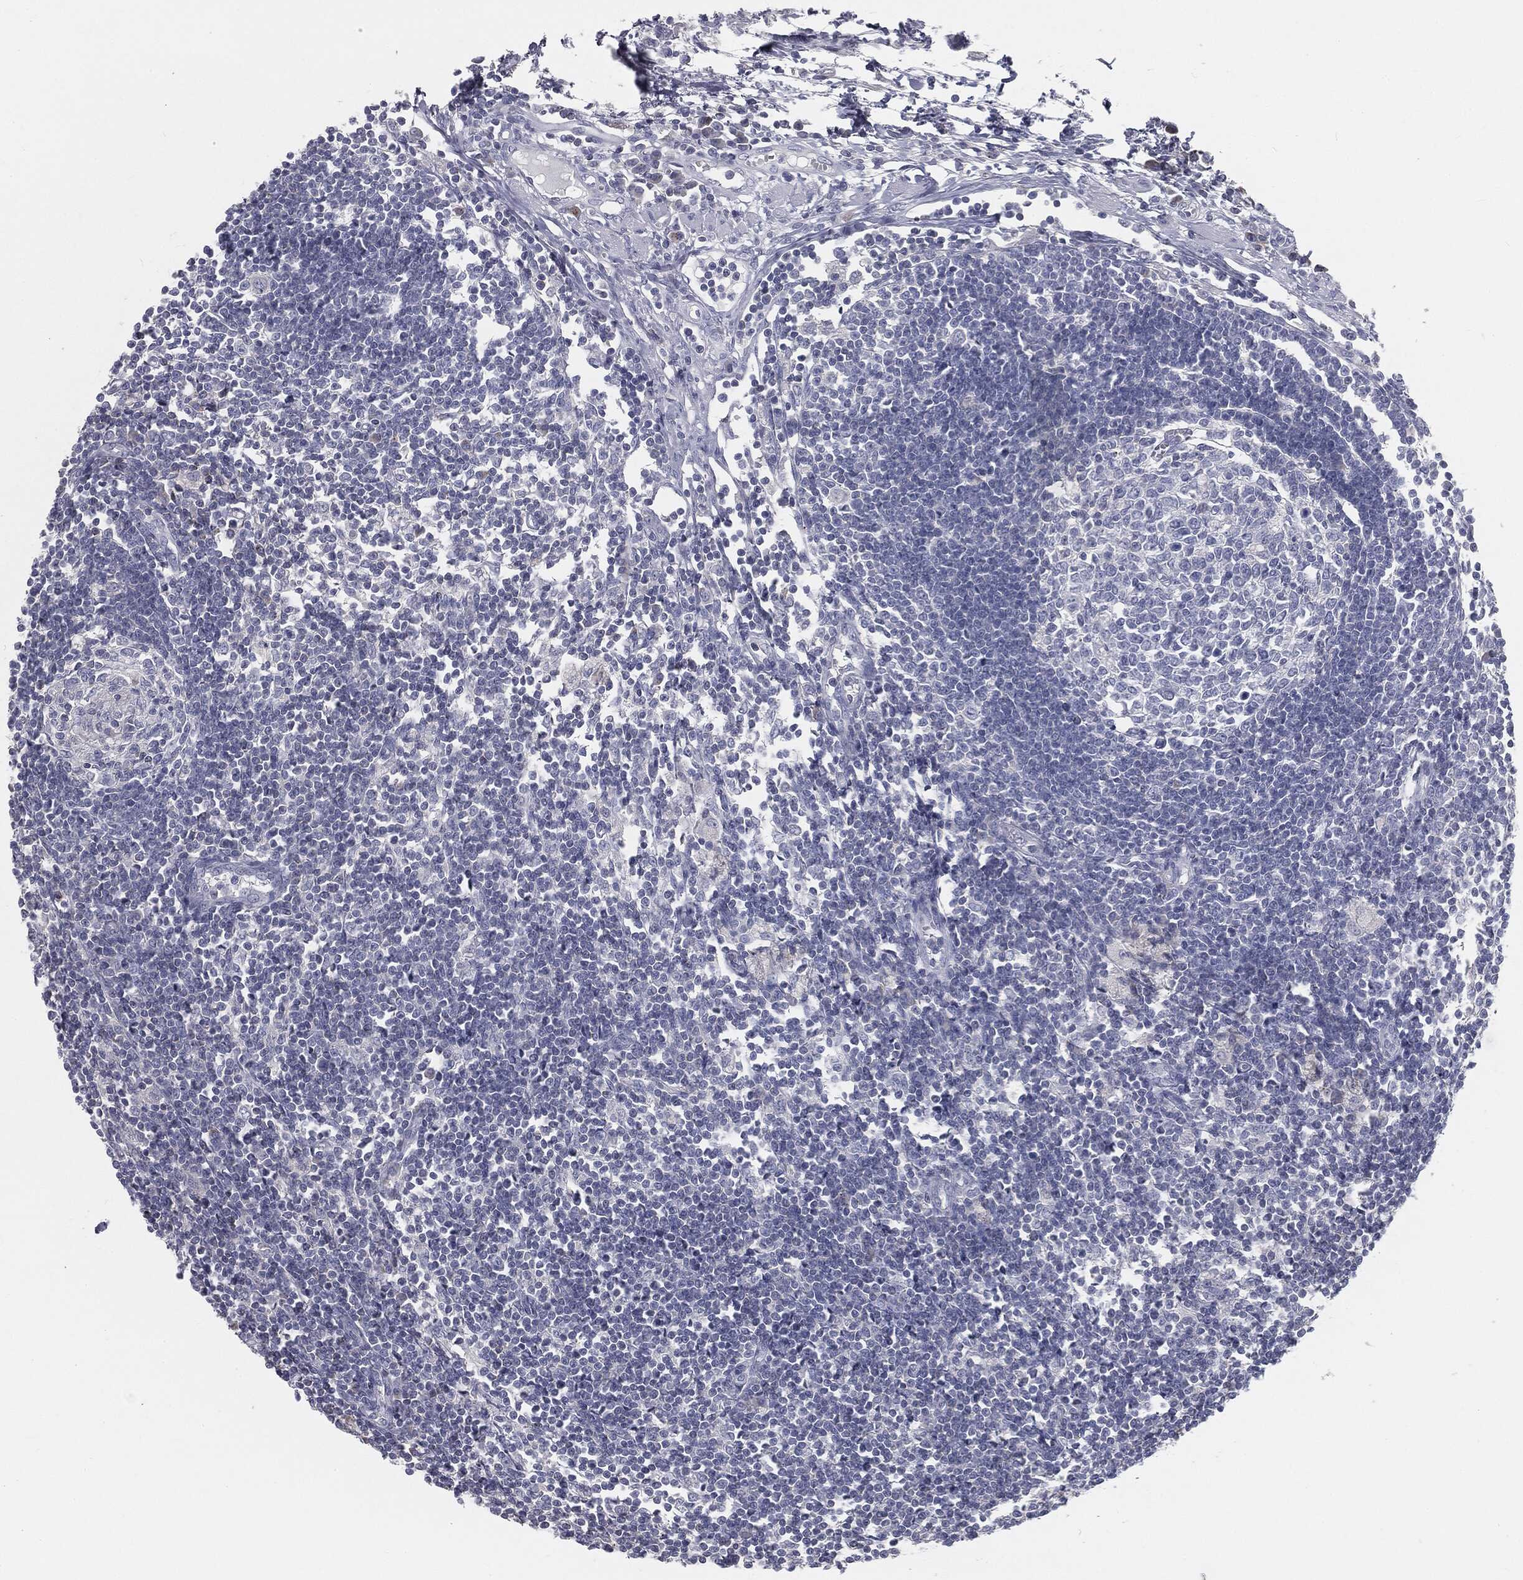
{"staining": {"intensity": "negative", "quantity": "none", "location": "none"}, "tissue": "lymph node", "cell_type": "Germinal center cells", "image_type": "normal", "snomed": [{"axis": "morphology", "description": "Normal tissue, NOS"}, {"axis": "morphology", "description": "Adenocarcinoma, NOS"}, {"axis": "topography", "description": "Lymph node"}, {"axis": "topography", "description": "Pancreas"}], "caption": "IHC image of unremarkable lymph node: human lymph node stained with DAB reveals no significant protein positivity in germinal center cells.", "gene": "CAV3", "patient": {"sex": "female", "age": 58}}